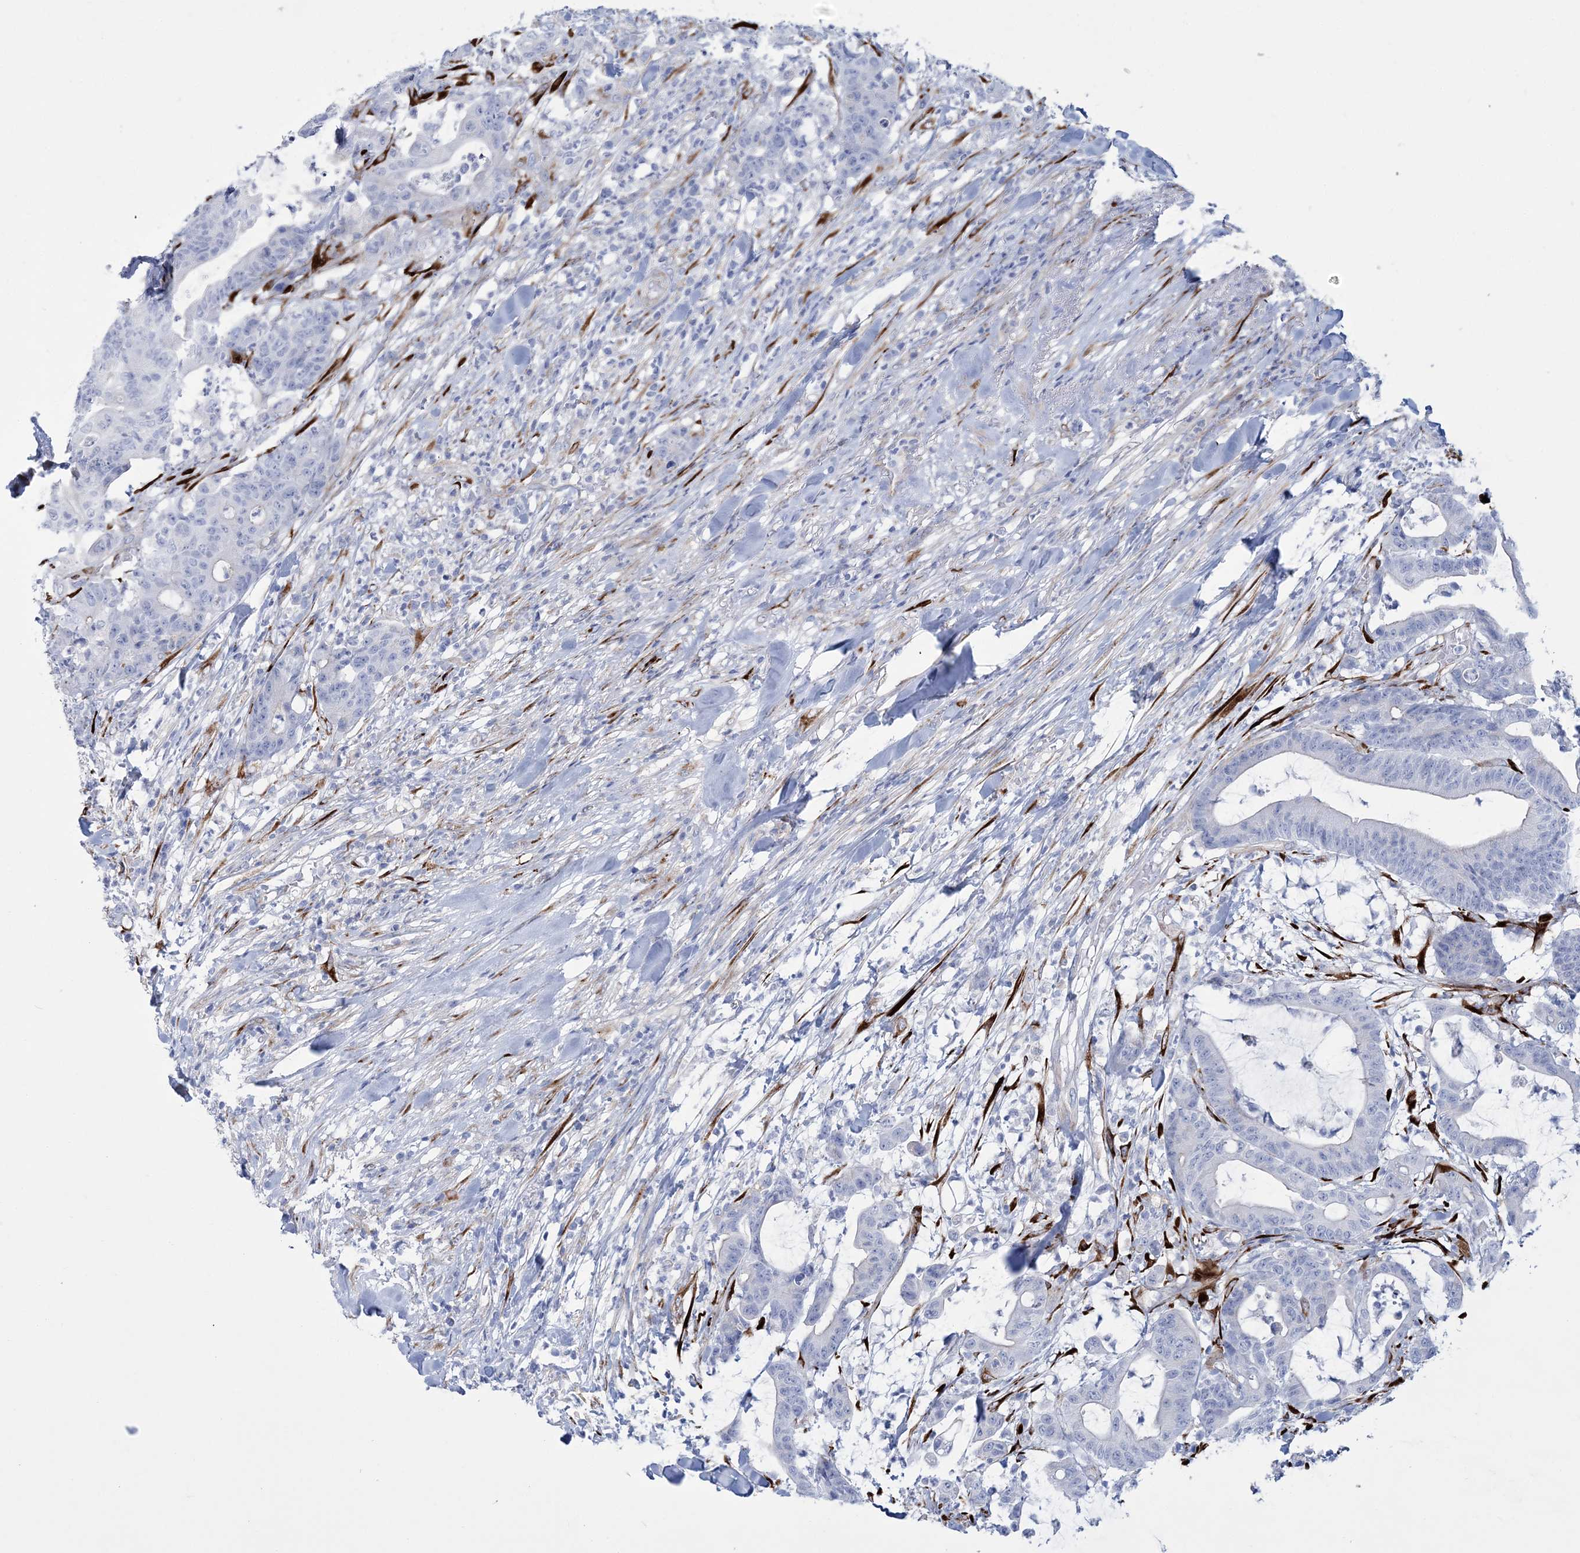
{"staining": {"intensity": "negative", "quantity": "none", "location": "none"}, "tissue": "colorectal cancer", "cell_type": "Tumor cells", "image_type": "cancer", "snomed": [{"axis": "morphology", "description": "Adenocarcinoma, NOS"}, {"axis": "topography", "description": "Colon"}], "caption": "Immunohistochemistry (IHC) of human adenocarcinoma (colorectal) reveals no positivity in tumor cells.", "gene": "RAB11FIP5", "patient": {"sex": "female", "age": 84}}